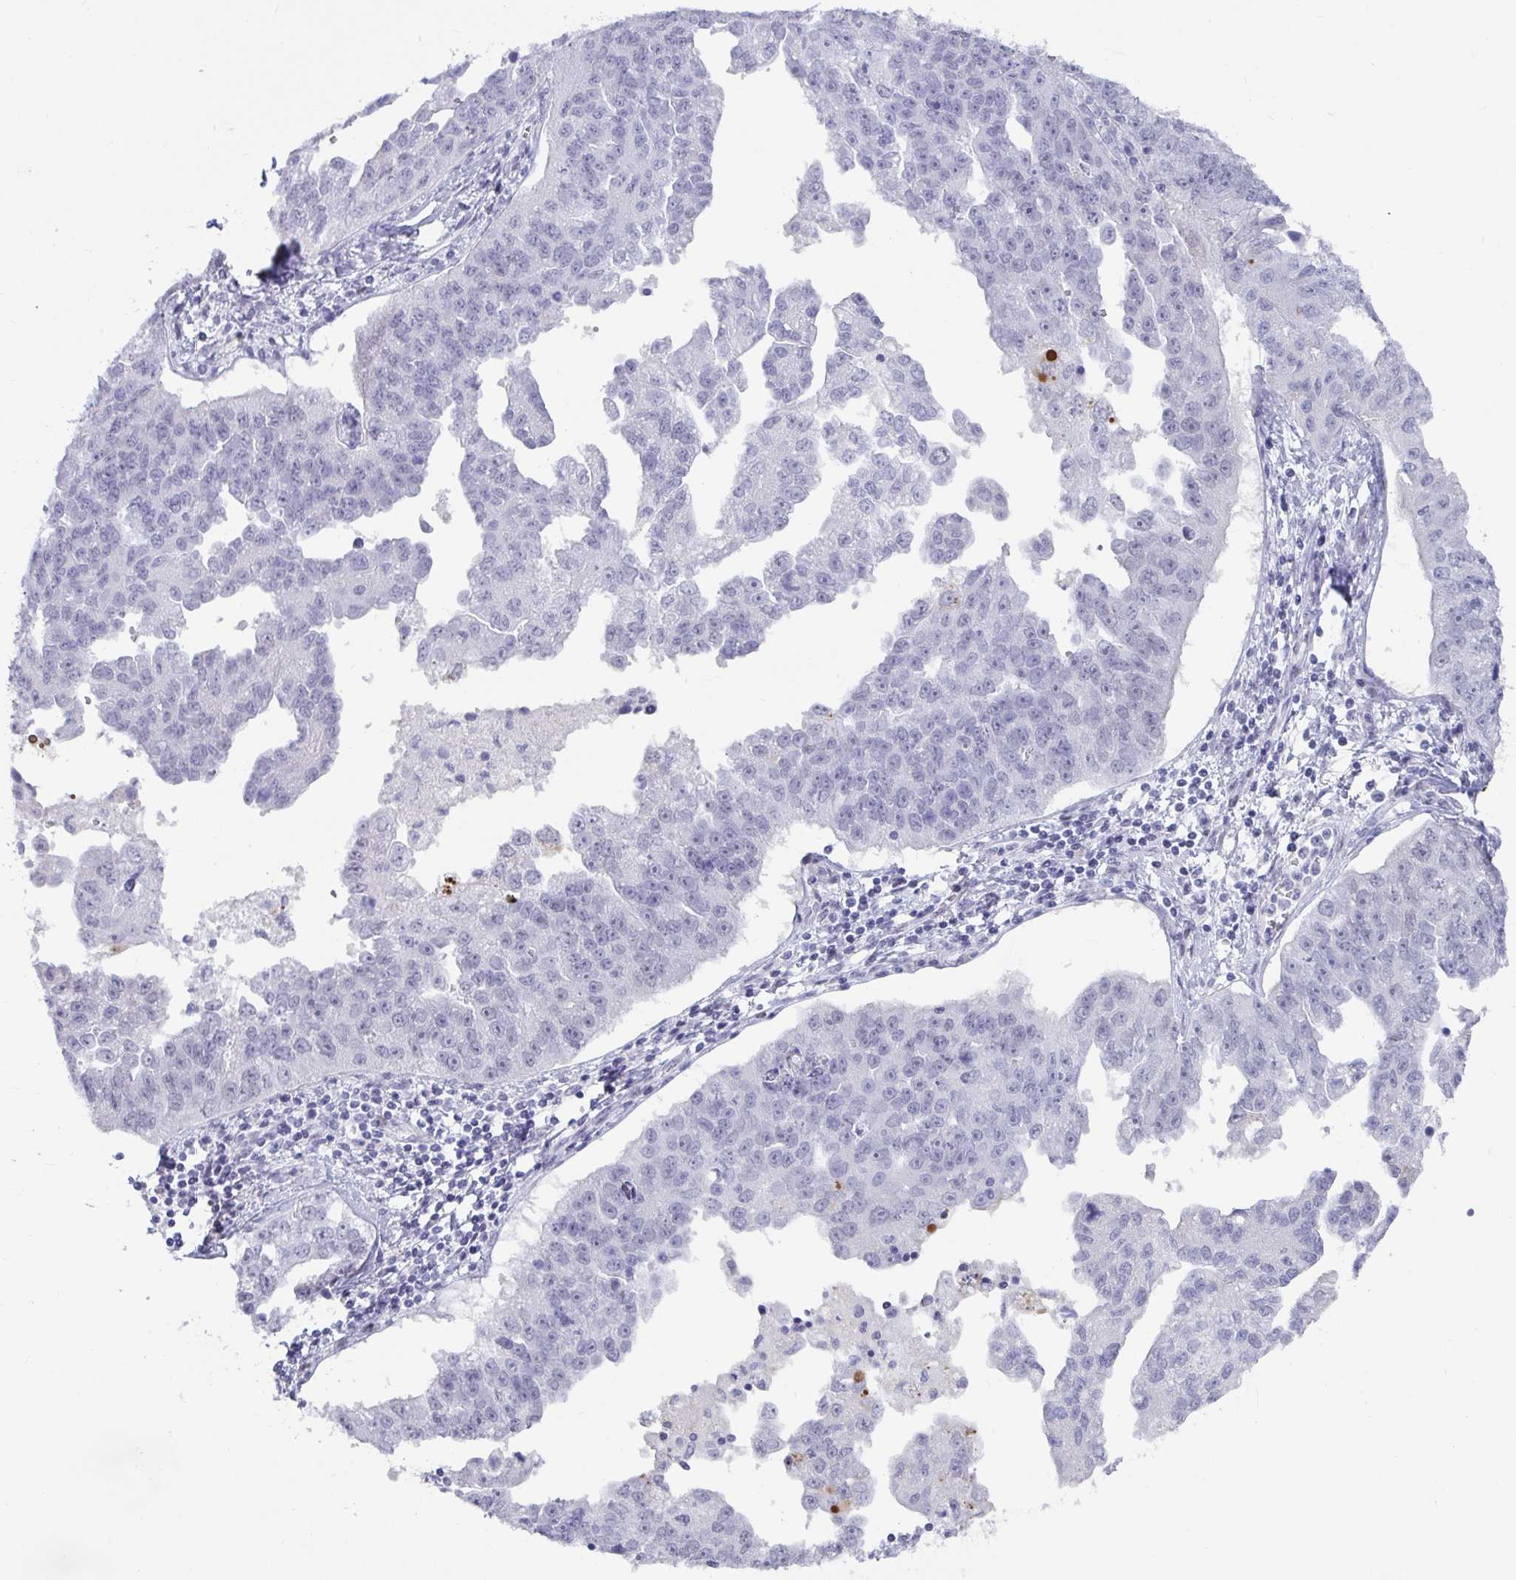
{"staining": {"intensity": "negative", "quantity": "none", "location": "none"}, "tissue": "ovarian cancer", "cell_type": "Tumor cells", "image_type": "cancer", "snomed": [{"axis": "morphology", "description": "Cystadenocarcinoma, serous, NOS"}, {"axis": "topography", "description": "Ovary"}], "caption": "DAB (3,3'-diaminobenzidine) immunohistochemical staining of ovarian cancer (serous cystadenocarcinoma) demonstrates no significant staining in tumor cells.", "gene": "NPY", "patient": {"sex": "female", "age": 75}}